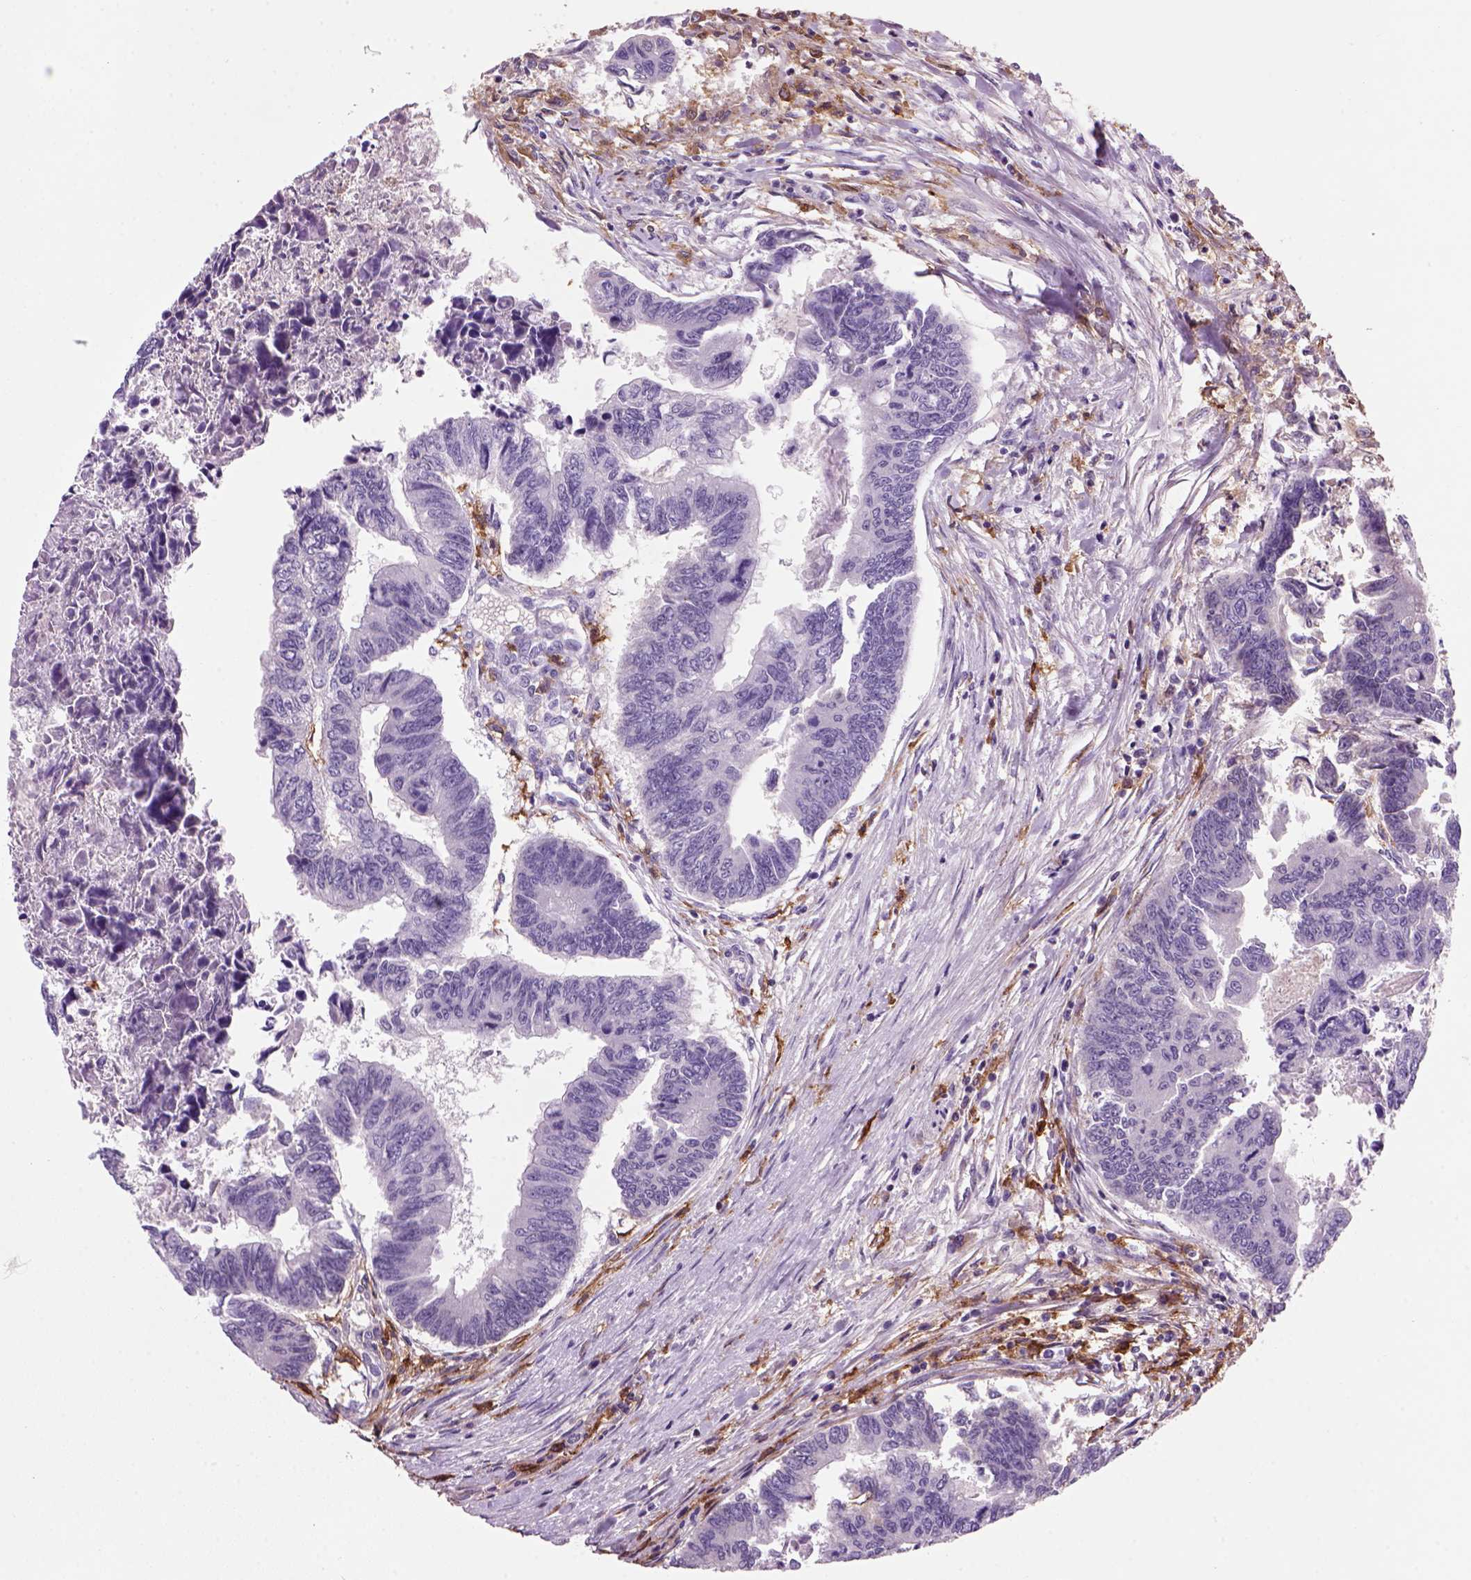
{"staining": {"intensity": "negative", "quantity": "none", "location": "none"}, "tissue": "colorectal cancer", "cell_type": "Tumor cells", "image_type": "cancer", "snomed": [{"axis": "morphology", "description": "Adenocarcinoma, NOS"}, {"axis": "topography", "description": "Colon"}], "caption": "DAB immunohistochemical staining of human adenocarcinoma (colorectal) shows no significant expression in tumor cells.", "gene": "CD14", "patient": {"sex": "female", "age": 65}}